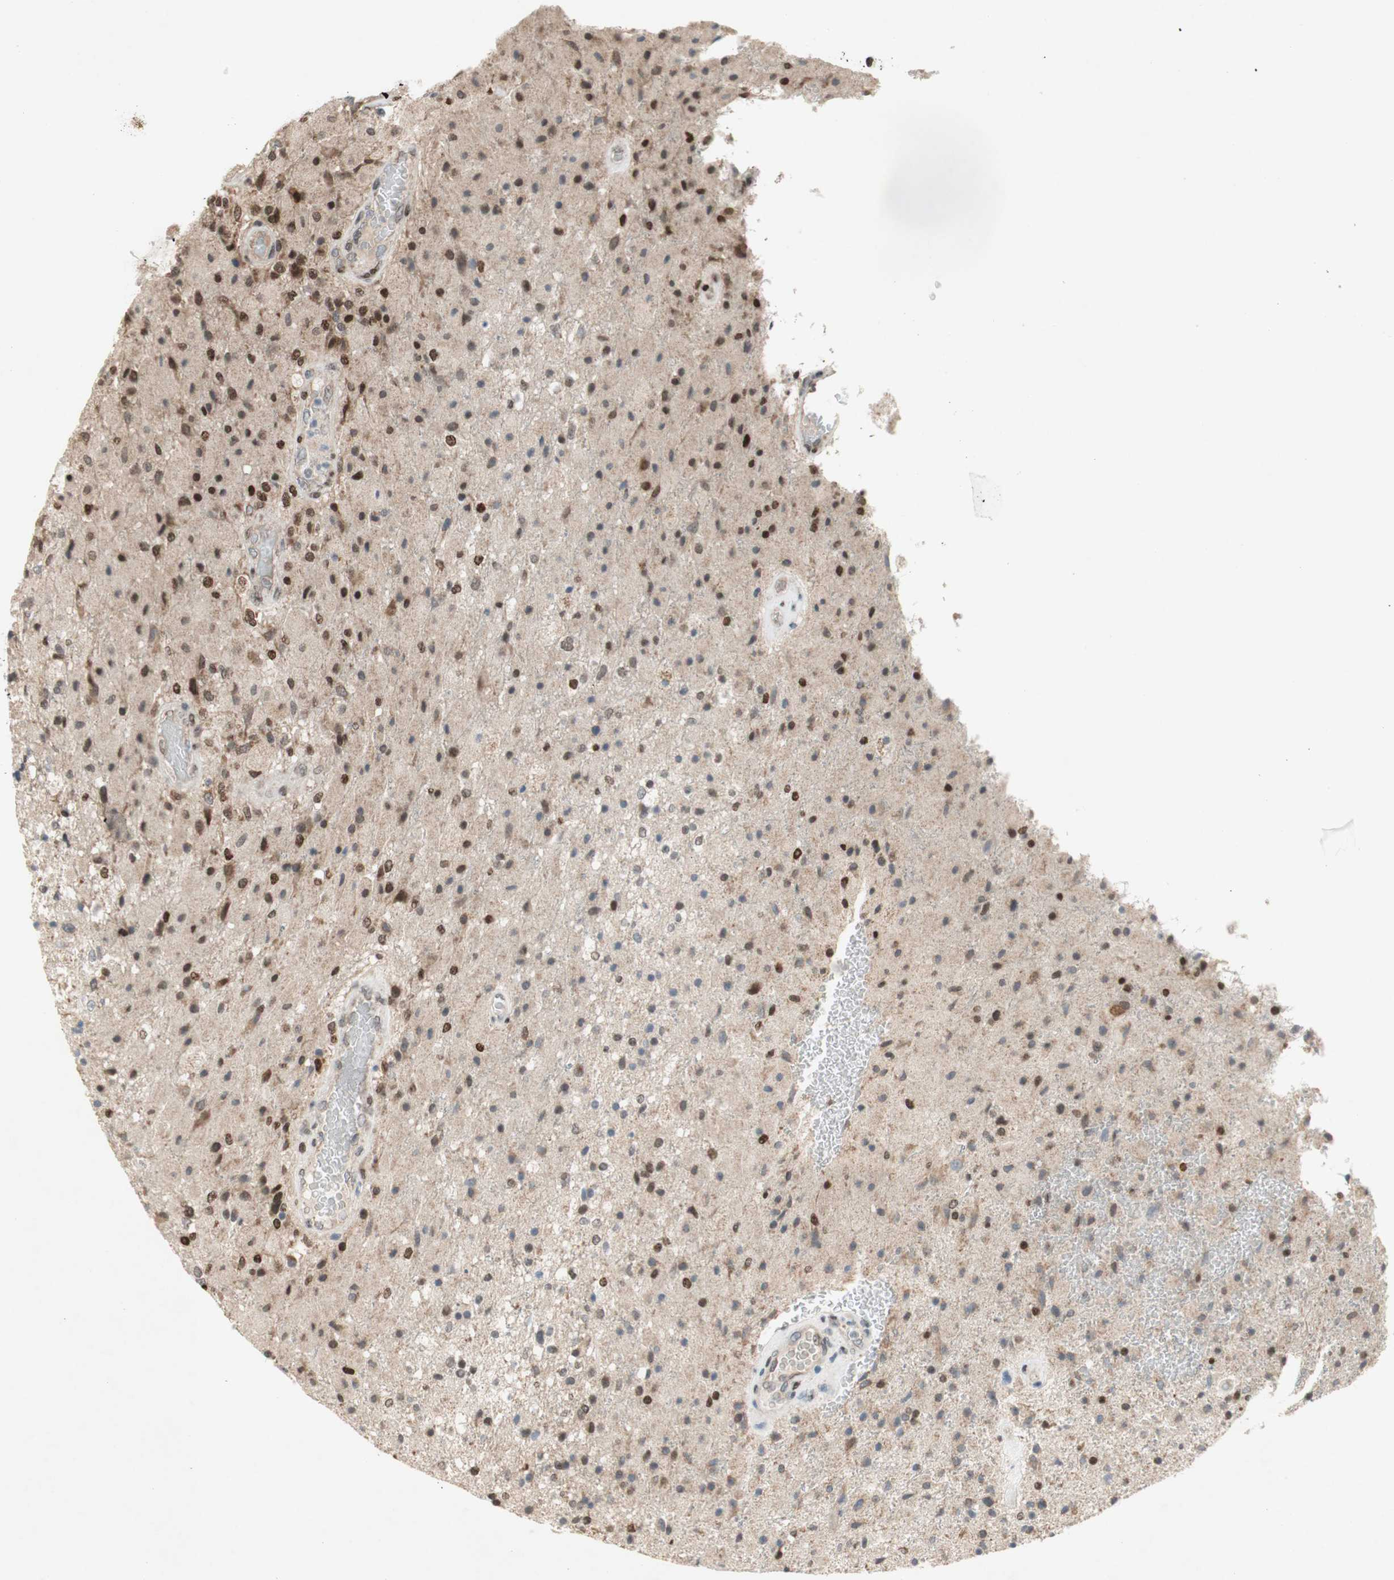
{"staining": {"intensity": "strong", "quantity": "25%-75%", "location": "nuclear"}, "tissue": "glioma", "cell_type": "Tumor cells", "image_type": "cancer", "snomed": [{"axis": "morphology", "description": "Normal tissue, NOS"}, {"axis": "morphology", "description": "Glioma, malignant, High grade"}, {"axis": "topography", "description": "Cerebral cortex"}], "caption": "Protein expression analysis of high-grade glioma (malignant) displays strong nuclear staining in about 25%-75% of tumor cells.", "gene": "DNMT3A", "patient": {"sex": "male", "age": 77}}